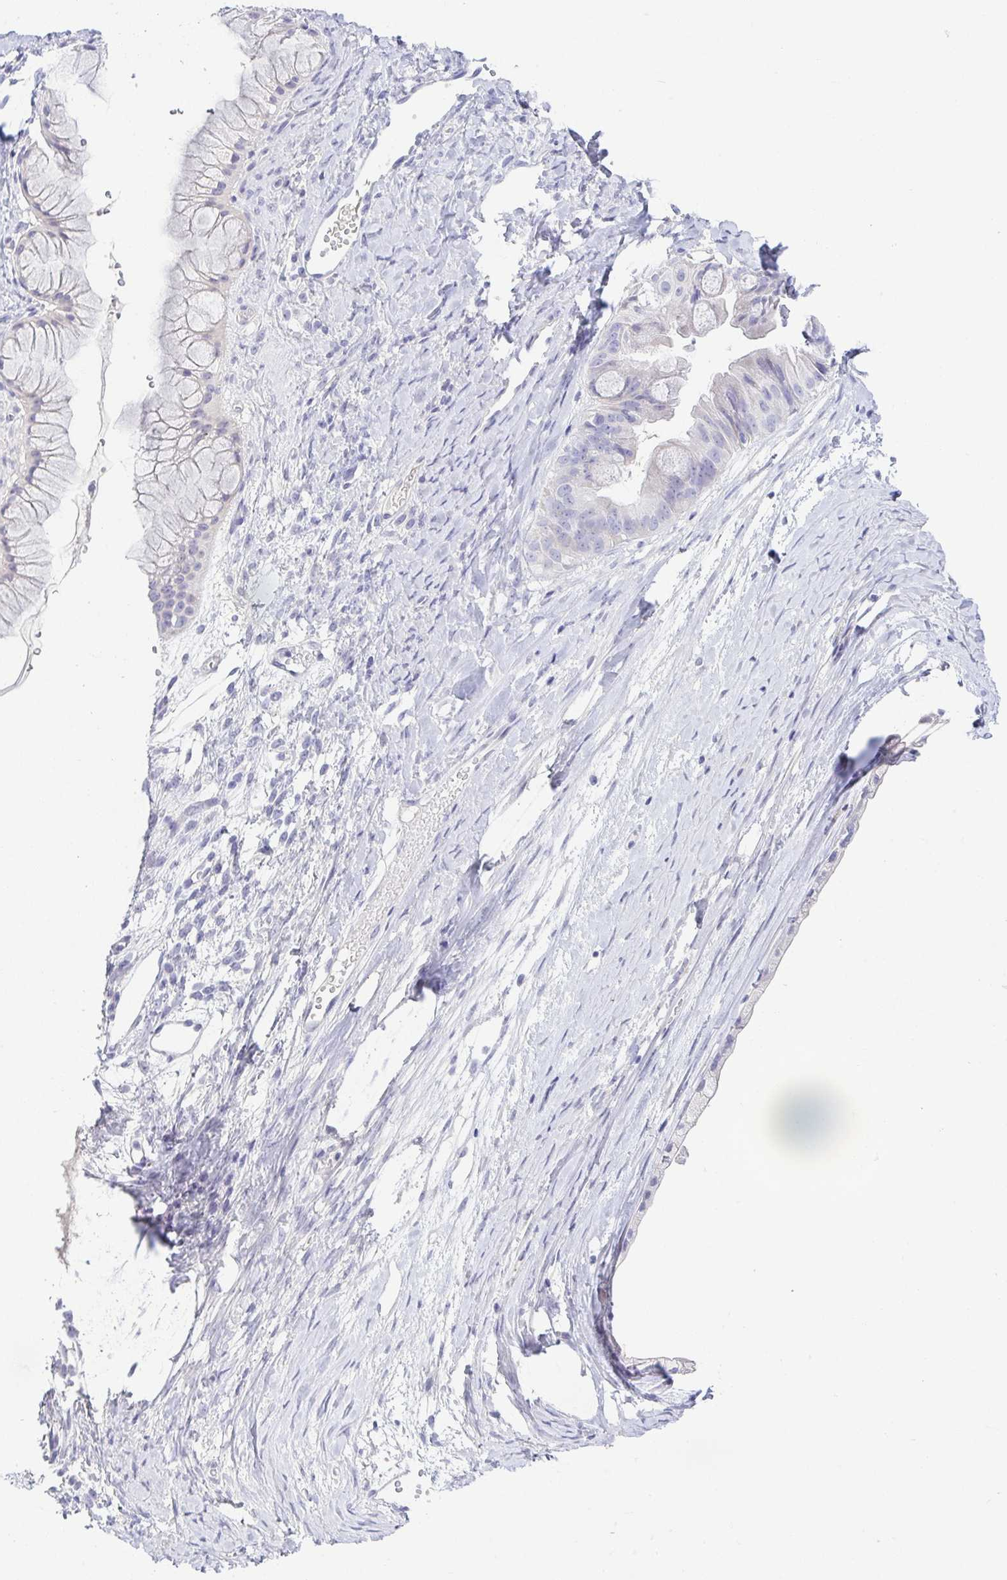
{"staining": {"intensity": "negative", "quantity": "none", "location": "none"}, "tissue": "ovarian cancer", "cell_type": "Tumor cells", "image_type": "cancer", "snomed": [{"axis": "morphology", "description": "Cystadenocarcinoma, mucinous, NOS"}, {"axis": "topography", "description": "Ovary"}], "caption": "Immunohistochemistry (IHC) micrograph of mucinous cystadenocarcinoma (ovarian) stained for a protein (brown), which reveals no expression in tumor cells.", "gene": "HAPLN2", "patient": {"sex": "female", "age": 61}}